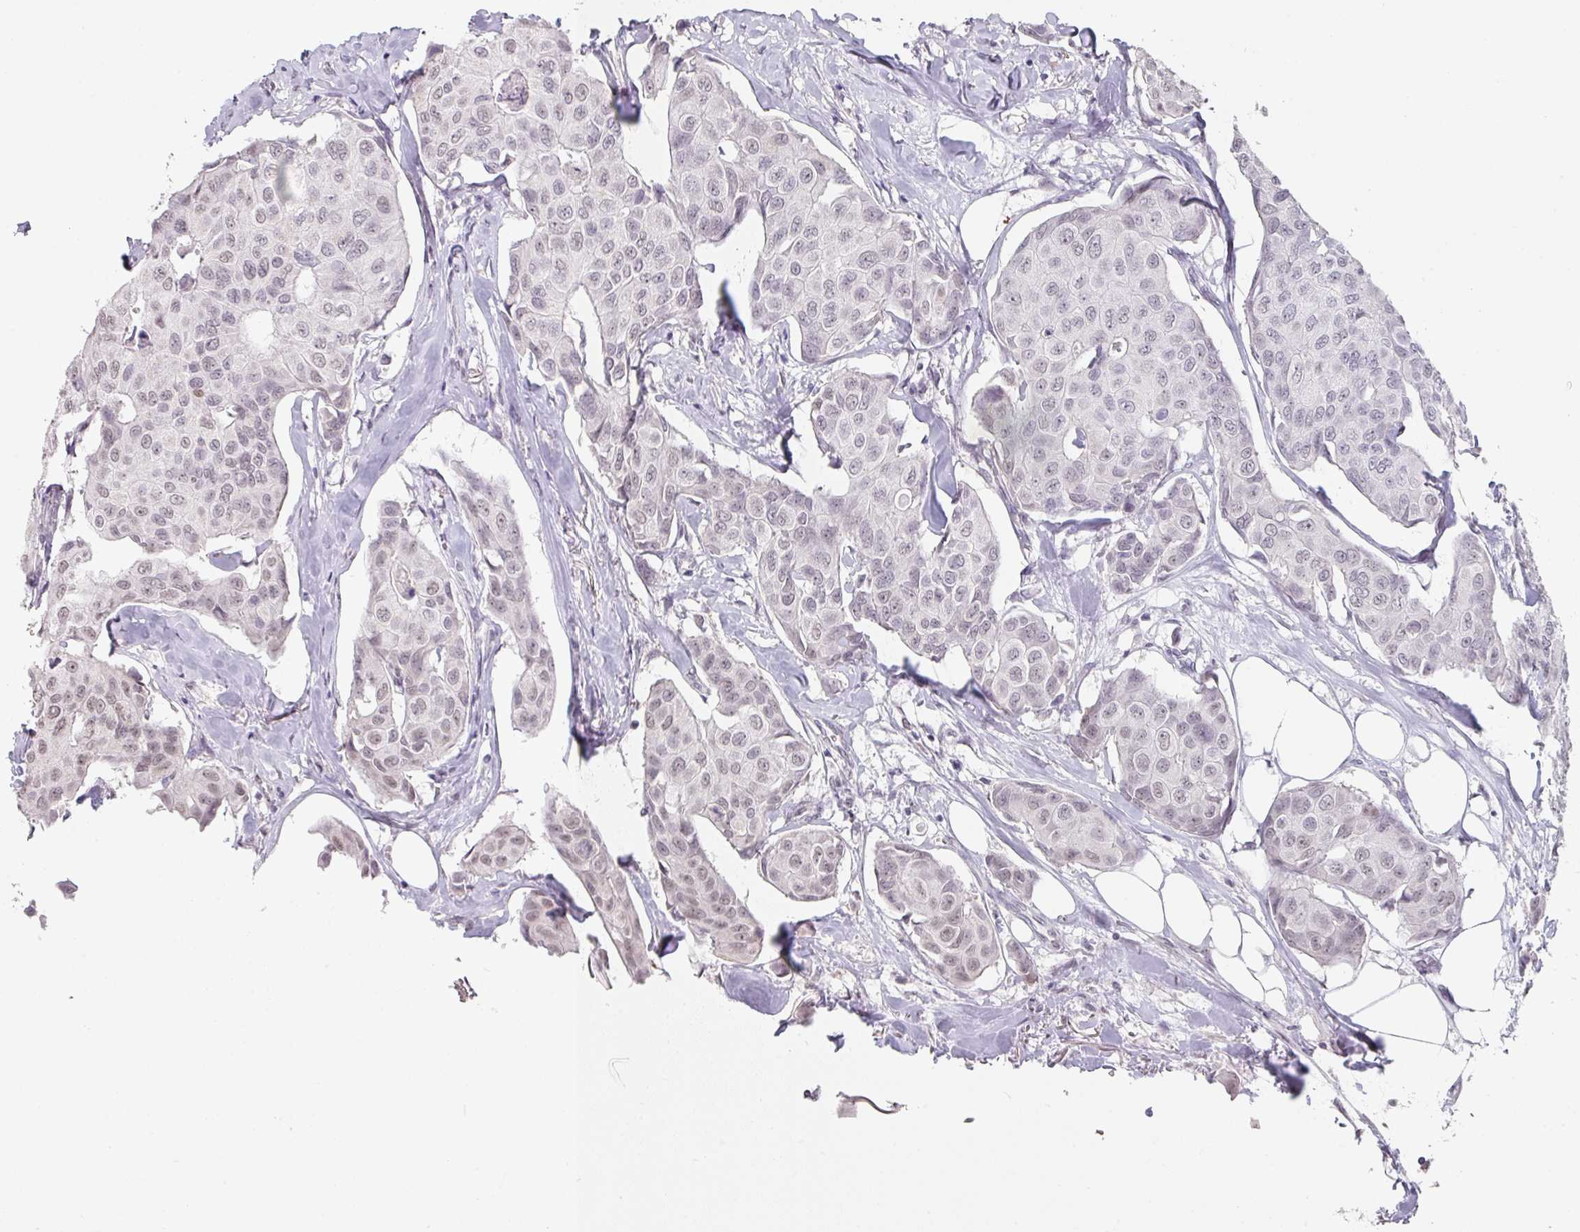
{"staining": {"intensity": "weak", "quantity": "<25%", "location": "nuclear"}, "tissue": "breast cancer", "cell_type": "Tumor cells", "image_type": "cancer", "snomed": [{"axis": "morphology", "description": "Duct carcinoma"}, {"axis": "topography", "description": "Breast"}], "caption": "This is an immunohistochemistry (IHC) micrograph of human breast cancer (intraductal carcinoma). There is no staining in tumor cells.", "gene": "SPRR1A", "patient": {"sex": "female", "age": 80}}